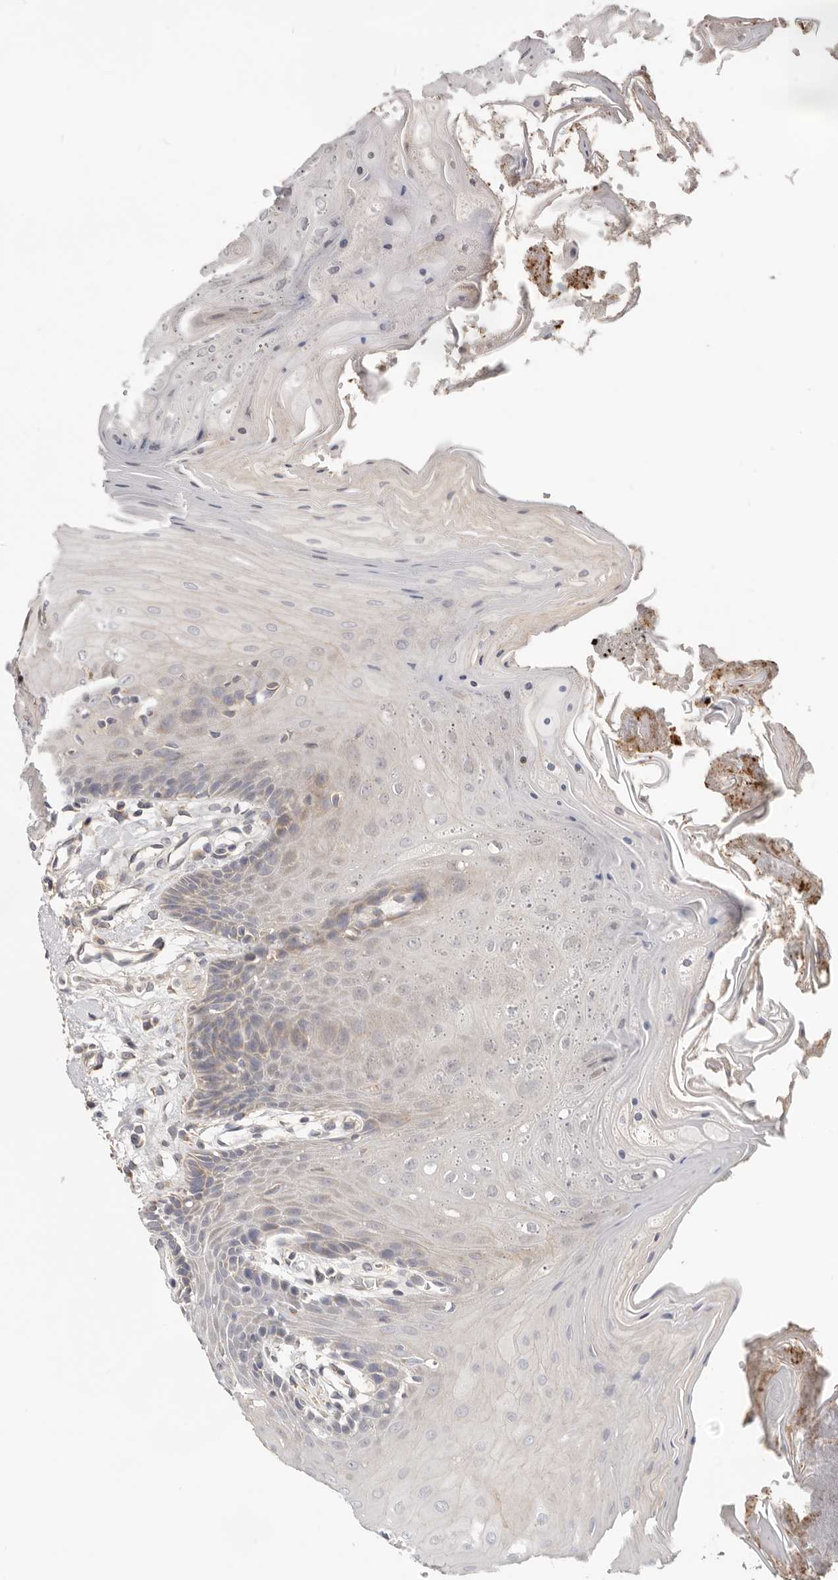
{"staining": {"intensity": "weak", "quantity": "<25%", "location": "cytoplasmic/membranous"}, "tissue": "oral mucosa", "cell_type": "Squamous epithelial cells", "image_type": "normal", "snomed": [{"axis": "morphology", "description": "Normal tissue, NOS"}, {"axis": "morphology", "description": "Squamous cell carcinoma, NOS"}, {"axis": "topography", "description": "Skeletal muscle"}, {"axis": "topography", "description": "Oral tissue"}, {"axis": "topography", "description": "Salivary gland"}, {"axis": "topography", "description": "Head-Neck"}], "caption": "Normal oral mucosa was stained to show a protein in brown. There is no significant staining in squamous epithelial cells. The staining was performed using DAB to visualize the protein expression in brown, while the nuclei were stained in blue with hematoxylin (Magnification: 20x).", "gene": "LRP6", "patient": {"sex": "male", "age": 54}}